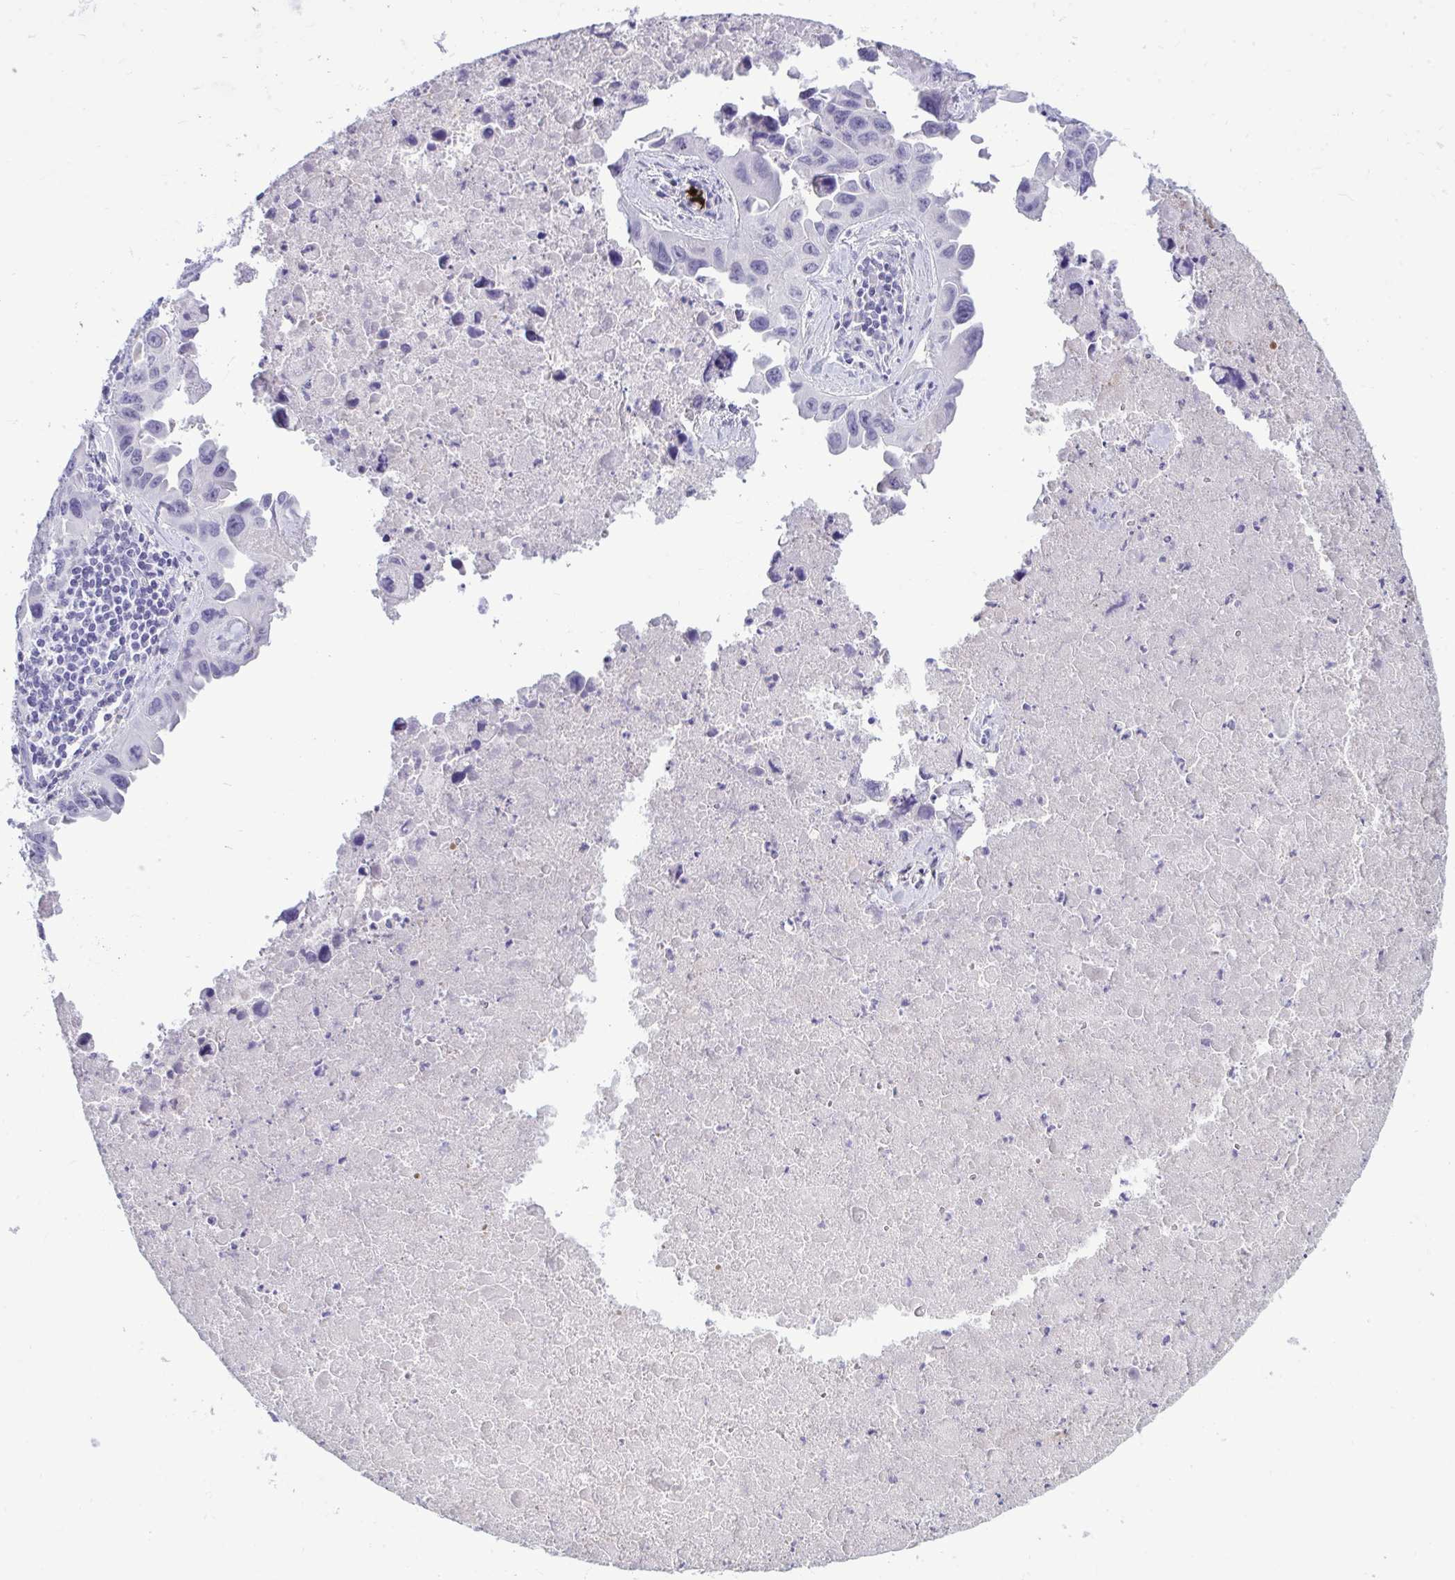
{"staining": {"intensity": "negative", "quantity": "none", "location": "none"}, "tissue": "lung cancer", "cell_type": "Tumor cells", "image_type": "cancer", "snomed": [{"axis": "morphology", "description": "Adenocarcinoma, NOS"}, {"axis": "topography", "description": "Lymph node"}, {"axis": "topography", "description": "Lung"}], "caption": "DAB immunohistochemical staining of human lung cancer (adenocarcinoma) reveals no significant staining in tumor cells. The staining was performed using DAB to visualize the protein expression in brown, while the nuclei were stained in blue with hematoxylin (Magnification: 20x).", "gene": "PIGZ", "patient": {"sex": "male", "age": 64}}